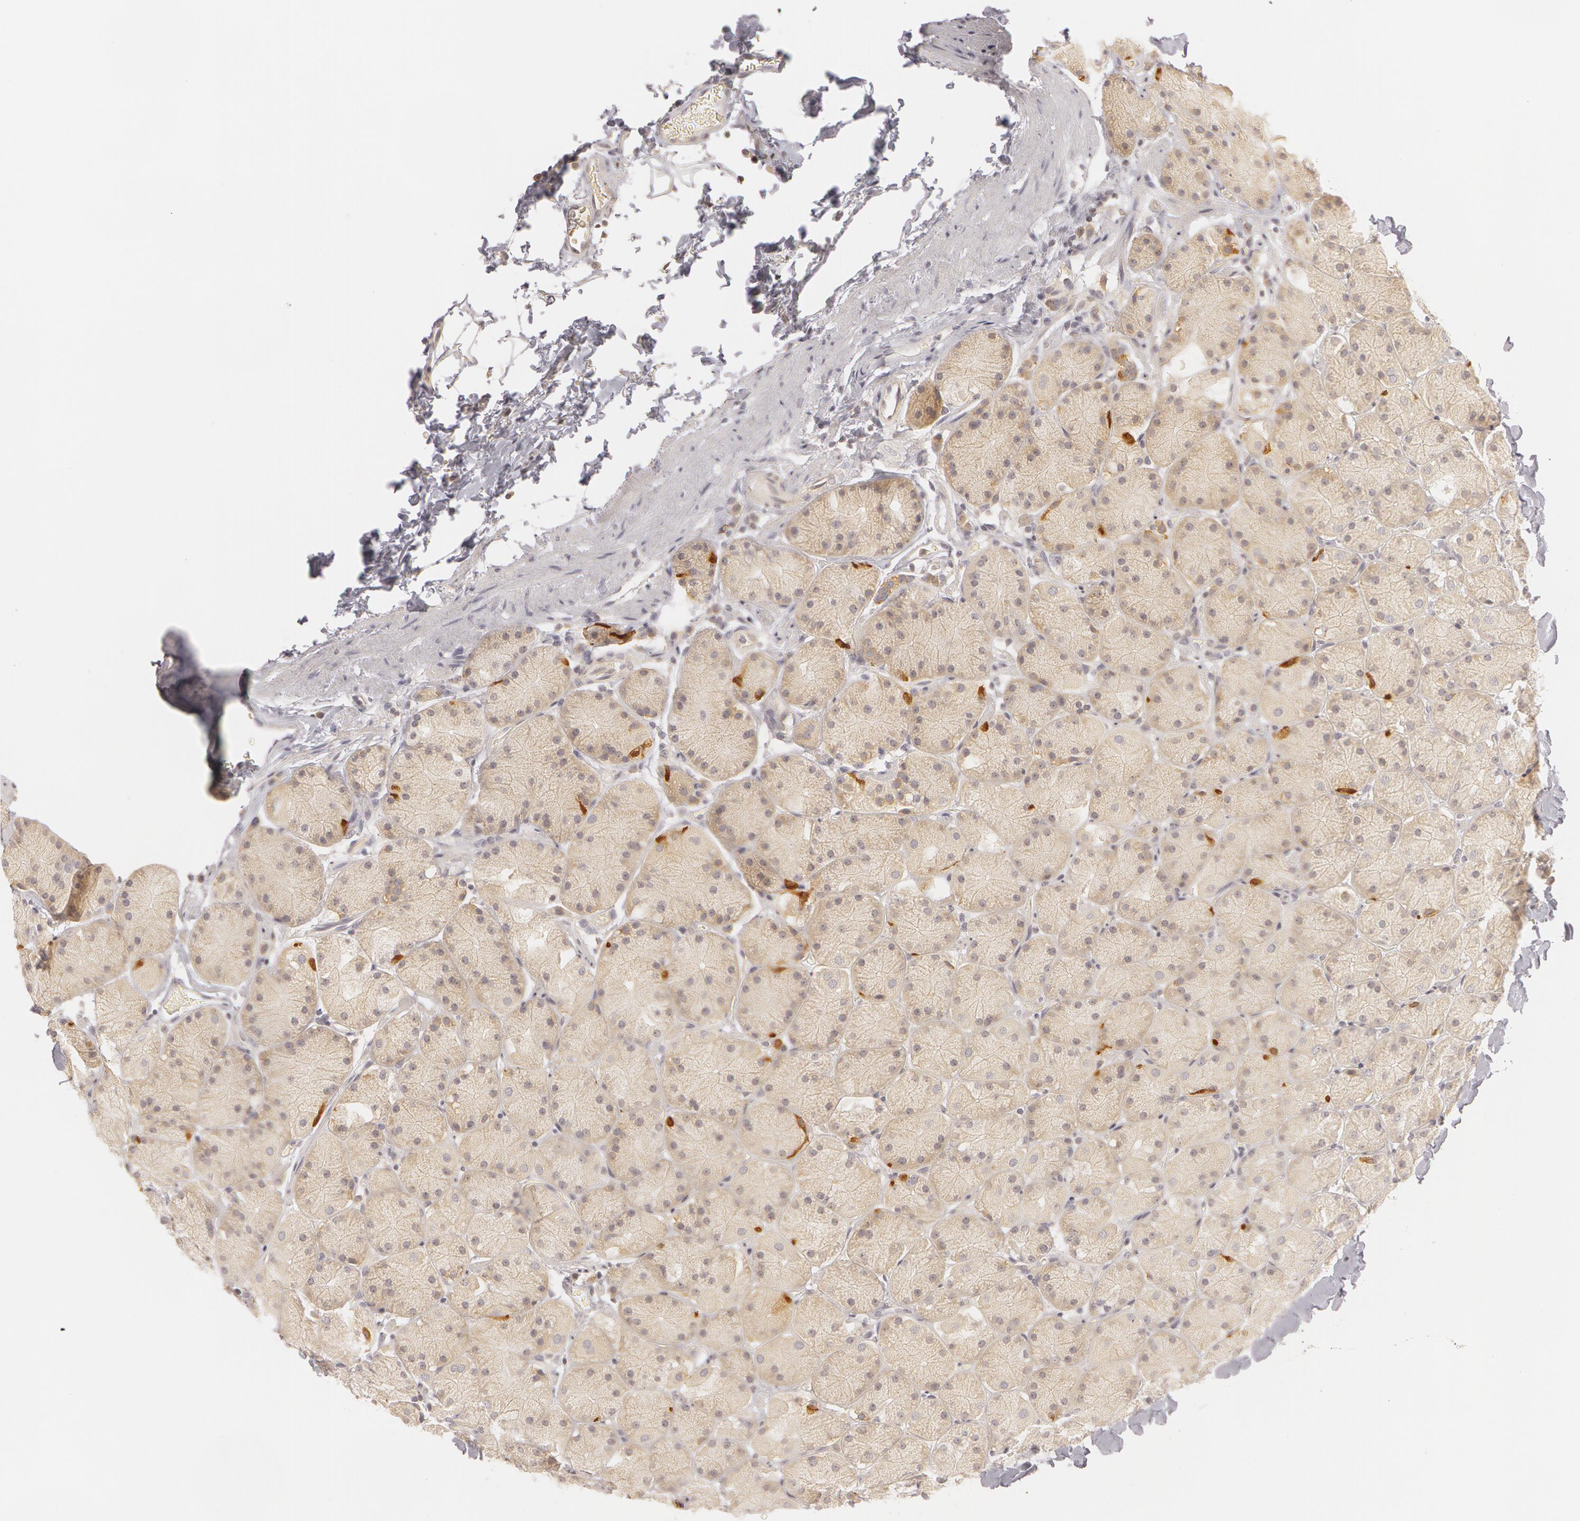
{"staining": {"intensity": "weak", "quantity": "25%-75%", "location": "cytoplasmic/membranous"}, "tissue": "stomach", "cell_type": "Glandular cells", "image_type": "normal", "snomed": [{"axis": "morphology", "description": "Normal tissue, NOS"}, {"axis": "topography", "description": "Stomach, upper"}, {"axis": "topography", "description": "Stomach"}], "caption": "An immunohistochemistry (IHC) photomicrograph of benign tissue is shown. Protein staining in brown shows weak cytoplasmic/membranous positivity in stomach within glandular cells. (Brightfield microscopy of DAB IHC at high magnification).", "gene": "RALGAPA1", "patient": {"sex": "male", "age": 76}}